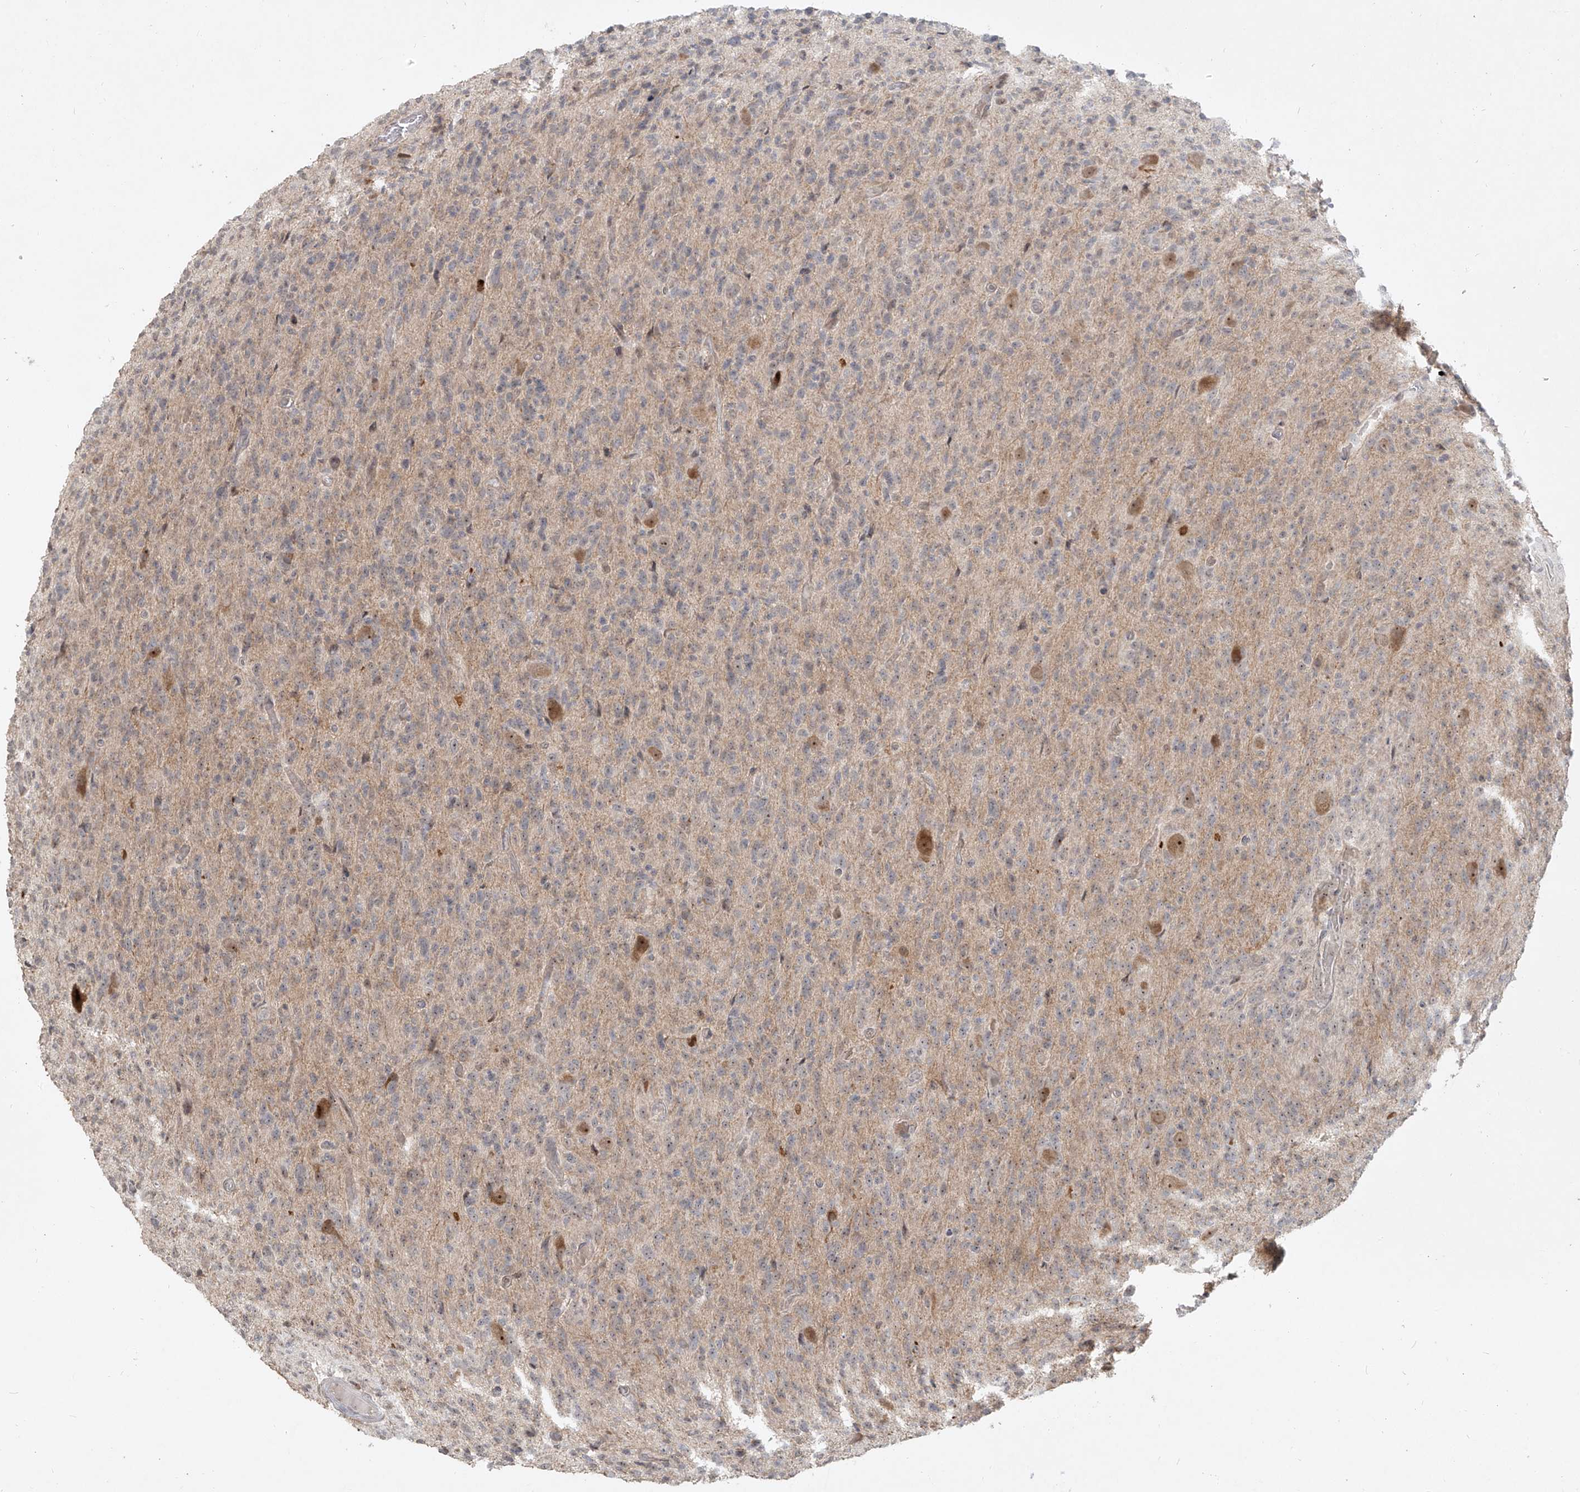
{"staining": {"intensity": "weak", "quantity": "25%-75%", "location": "cytoplasmic/membranous"}, "tissue": "glioma", "cell_type": "Tumor cells", "image_type": "cancer", "snomed": [{"axis": "morphology", "description": "Glioma, malignant, High grade"}, {"axis": "topography", "description": "Brain"}], "caption": "Protein expression analysis of human malignant glioma (high-grade) reveals weak cytoplasmic/membranous staining in approximately 25%-75% of tumor cells.", "gene": "BYSL", "patient": {"sex": "female", "age": 57}}